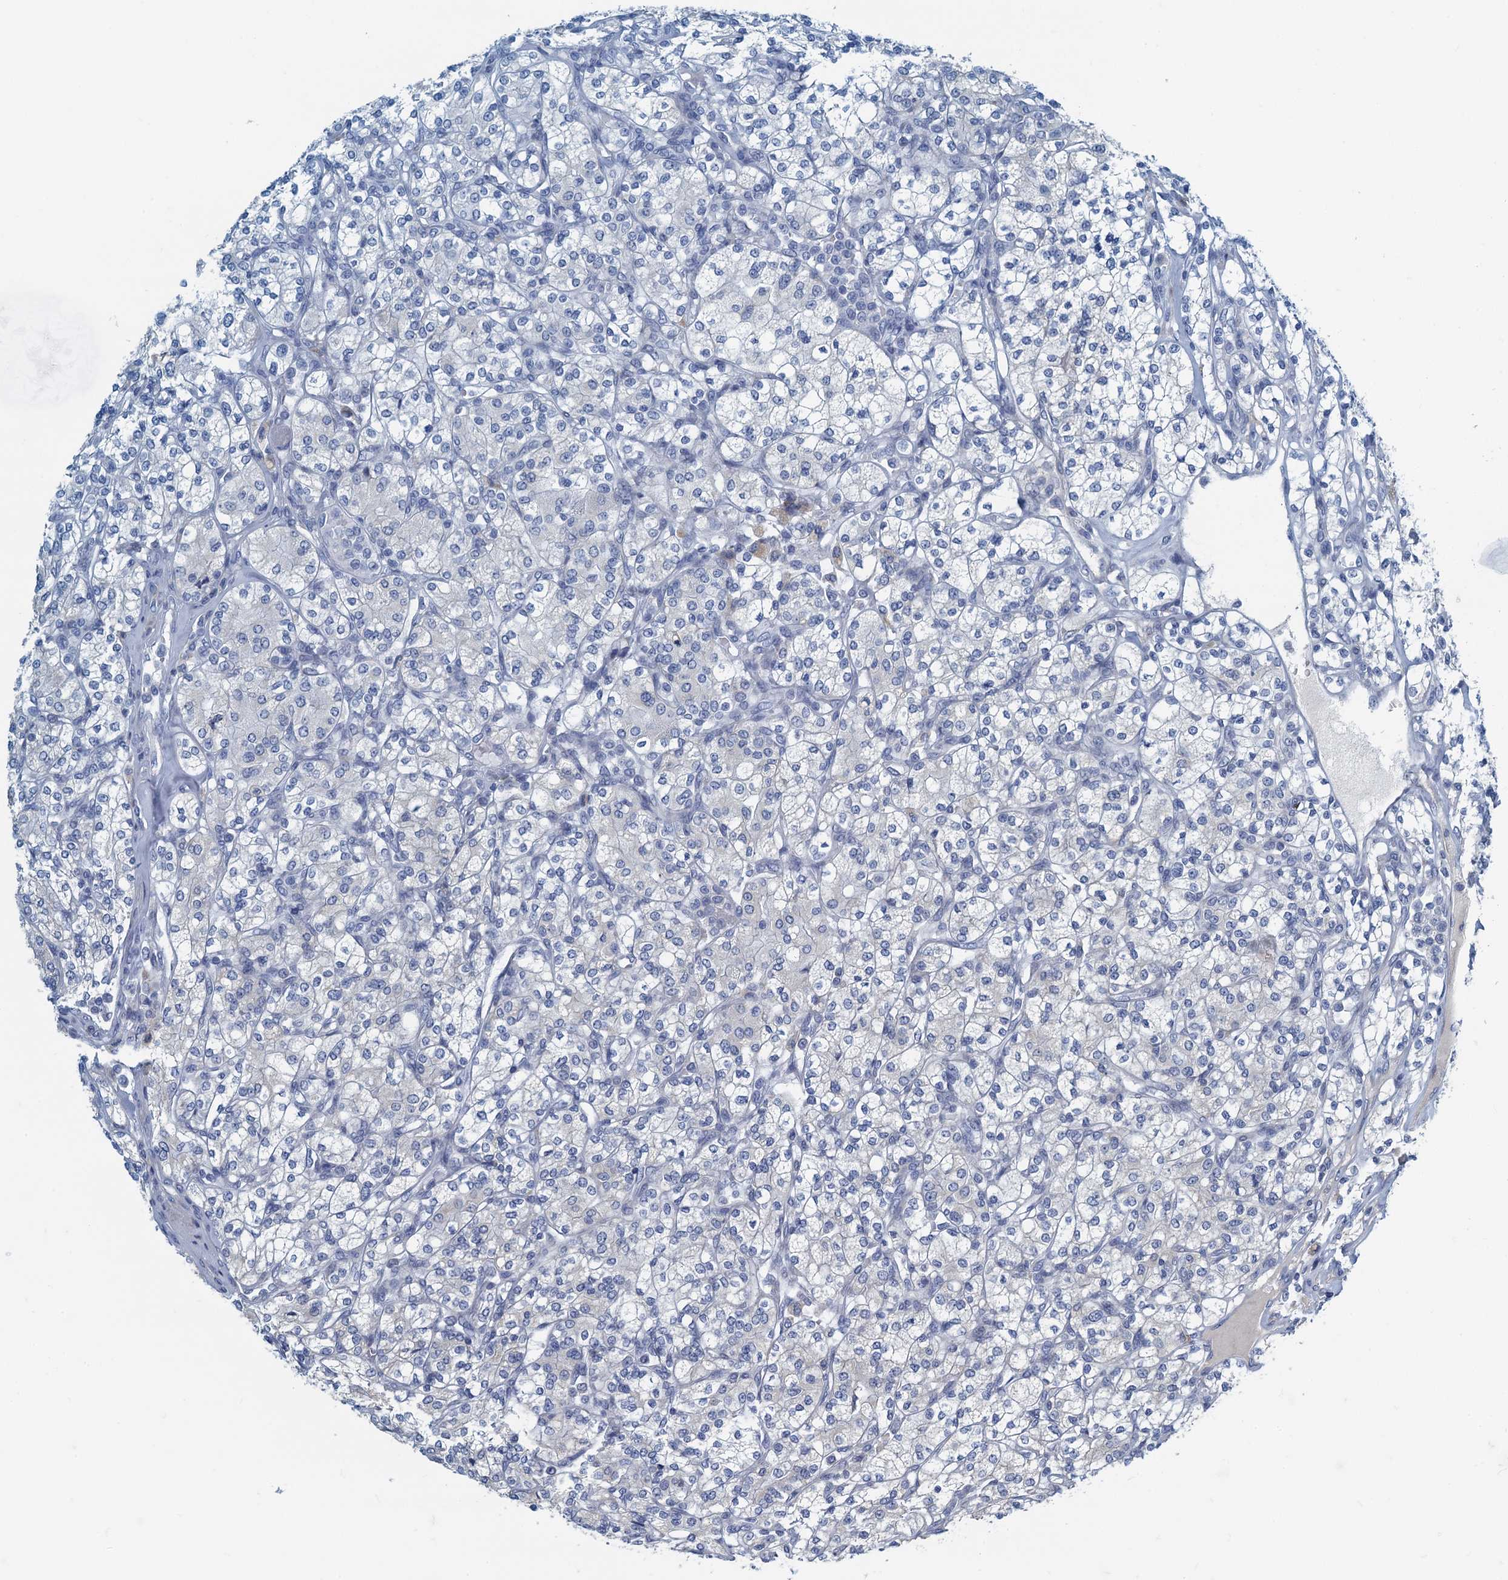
{"staining": {"intensity": "negative", "quantity": "none", "location": "none"}, "tissue": "renal cancer", "cell_type": "Tumor cells", "image_type": "cancer", "snomed": [{"axis": "morphology", "description": "Adenocarcinoma, NOS"}, {"axis": "topography", "description": "Kidney"}], "caption": "The histopathology image exhibits no significant positivity in tumor cells of renal cancer (adenocarcinoma).", "gene": "C10orf88", "patient": {"sex": "male", "age": 77}}